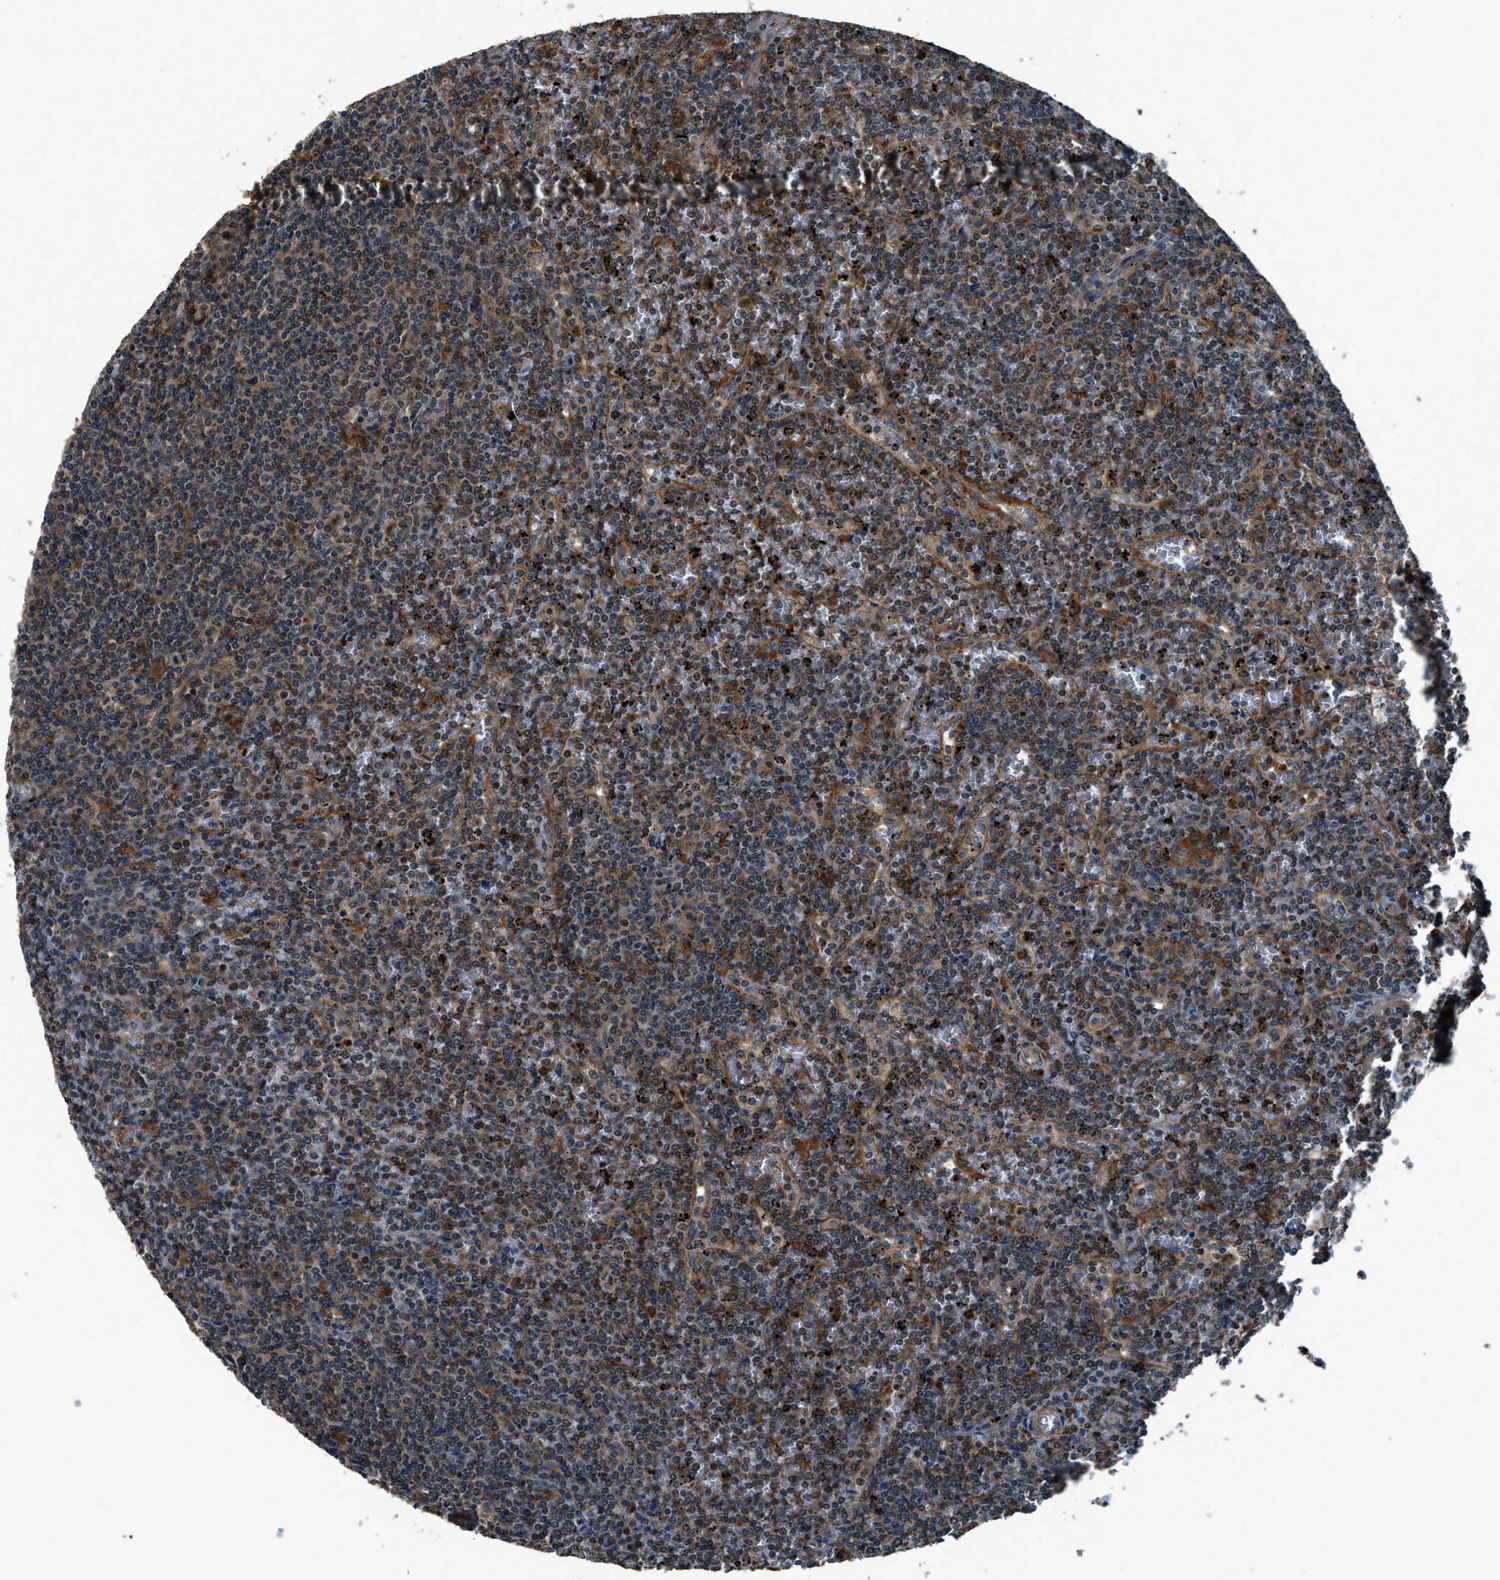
{"staining": {"intensity": "moderate", "quantity": "25%-75%", "location": "cytoplasmic/membranous,nuclear"}, "tissue": "lymphoma", "cell_type": "Tumor cells", "image_type": "cancer", "snomed": [{"axis": "morphology", "description": "Malignant lymphoma, non-Hodgkin's type, Low grade"}, {"axis": "topography", "description": "Spleen"}], "caption": "Lymphoma stained with DAB (3,3'-diaminobenzidine) immunohistochemistry (IHC) exhibits medium levels of moderate cytoplasmic/membranous and nuclear positivity in about 25%-75% of tumor cells.", "gene": "ARHGEF11", "patient": {"sex": "female", "age": 19}}